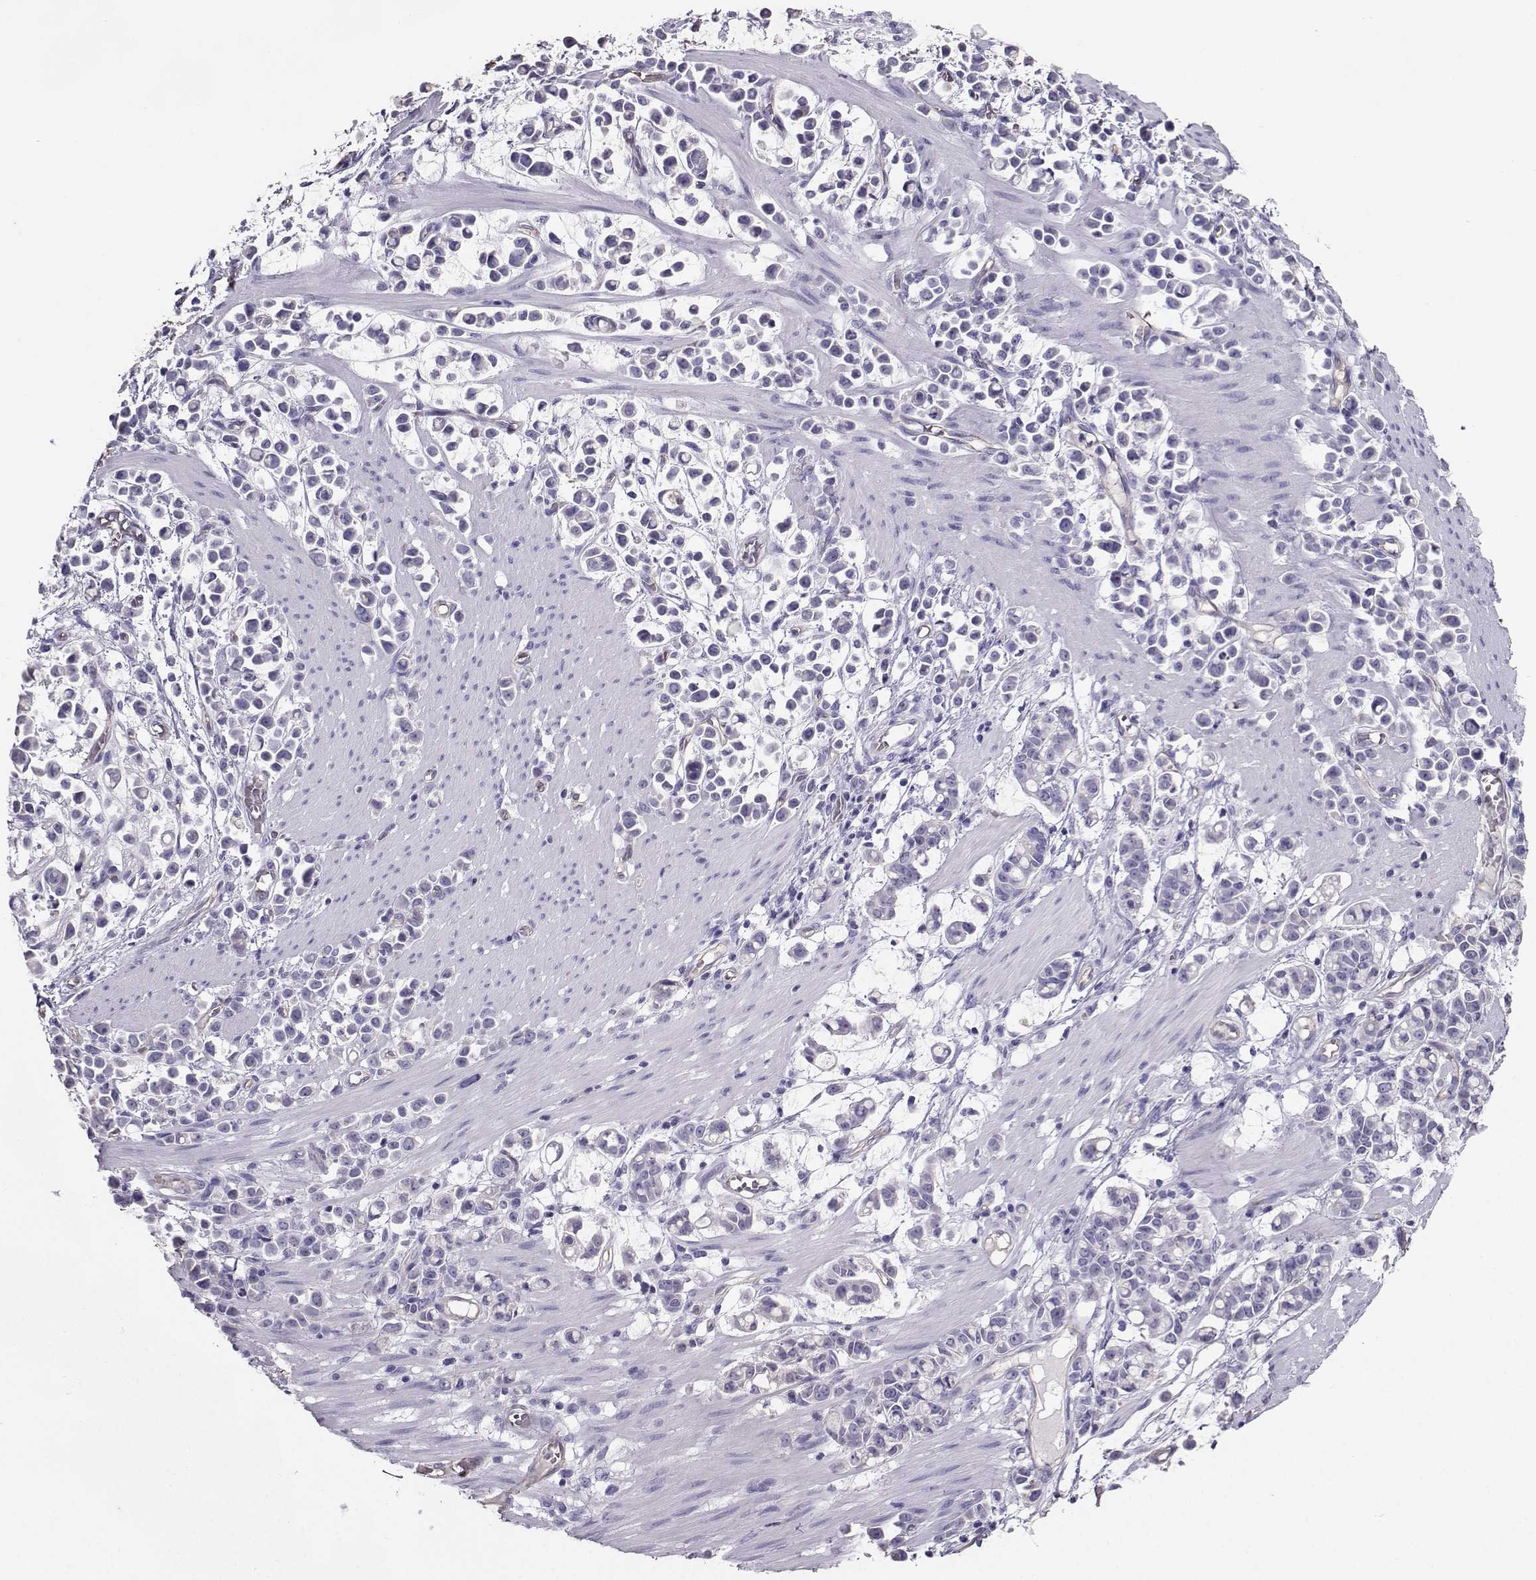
{"staining": {"intensity": "negative", "quantity": "none", "location": "none"}, "tissue": "stomach cancer", "cell_type": "Tumor cells", "image_type": "cancer", "snomed": [{"axis": "morphology", "description": "Adenocarcinoma, NOS"}, {"axis": "topography", "description": "Stomach"}], "caption": "The micrograph demonstrates no significant expression in tumor cells of stomach cancer (adenocarcinoma). Nuclei are stained in blue.", "gene": "CLUL1", "patient": {"sex": "male", "age": 82}}